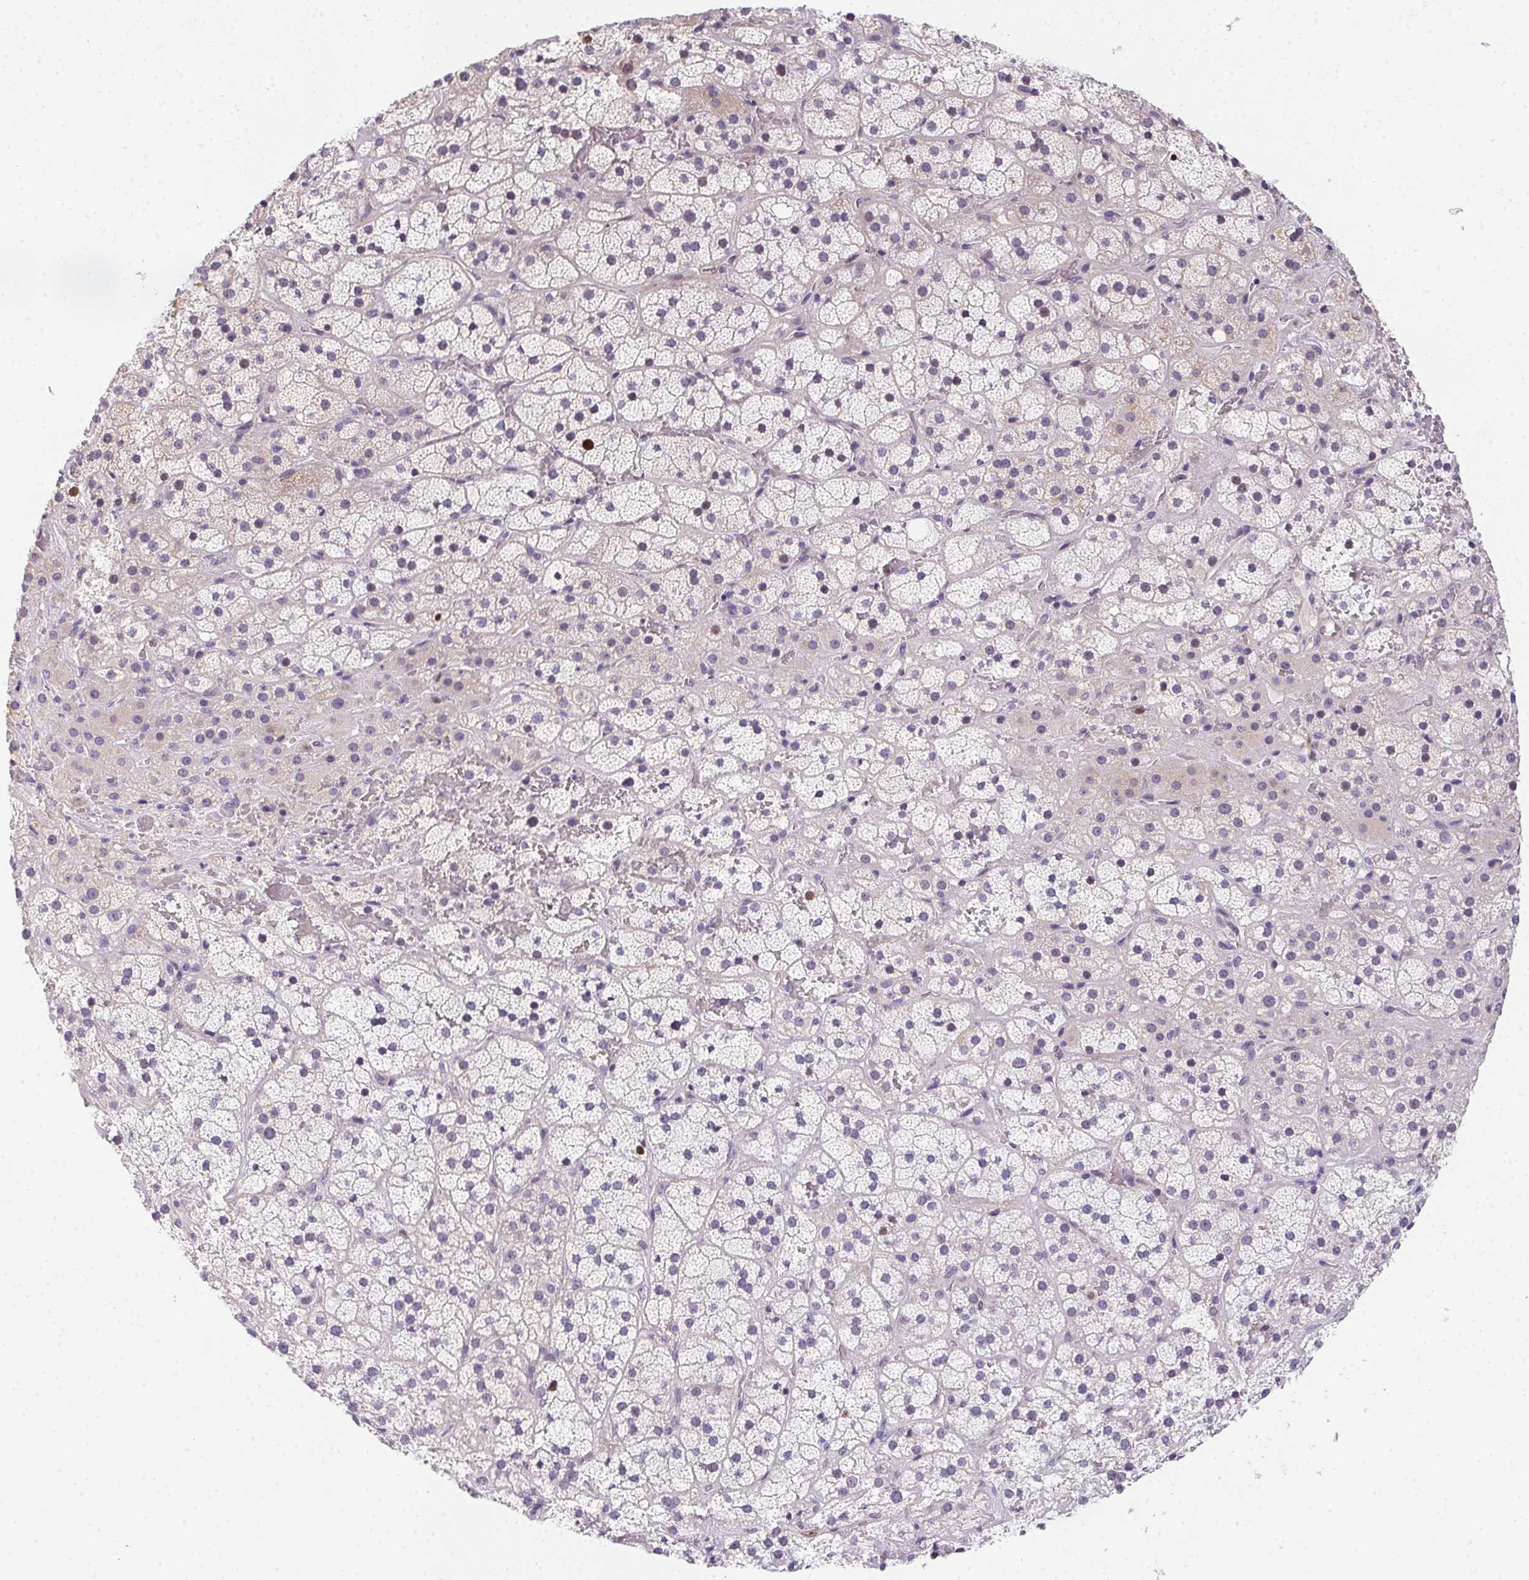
{"staining": {"intensity": "negative", "quantity": "none", "location": "none"}, "tissue": "adrenal gland", "cell_type": "Glandular cells", "image_type": "normal", "snomed": [{"axis": "morphology", "description": "Normal tissue, NOS"}, {"axis": "topography", "description": "Adrenal gland"}], "caption": "Protein analysis of unremarkable adrenal gland demonstrates no significant positivity in glandular cells. Nuclei are stained in blue.", "gene": "HELLS", "patient": {"sex": "male", "age": 57}}